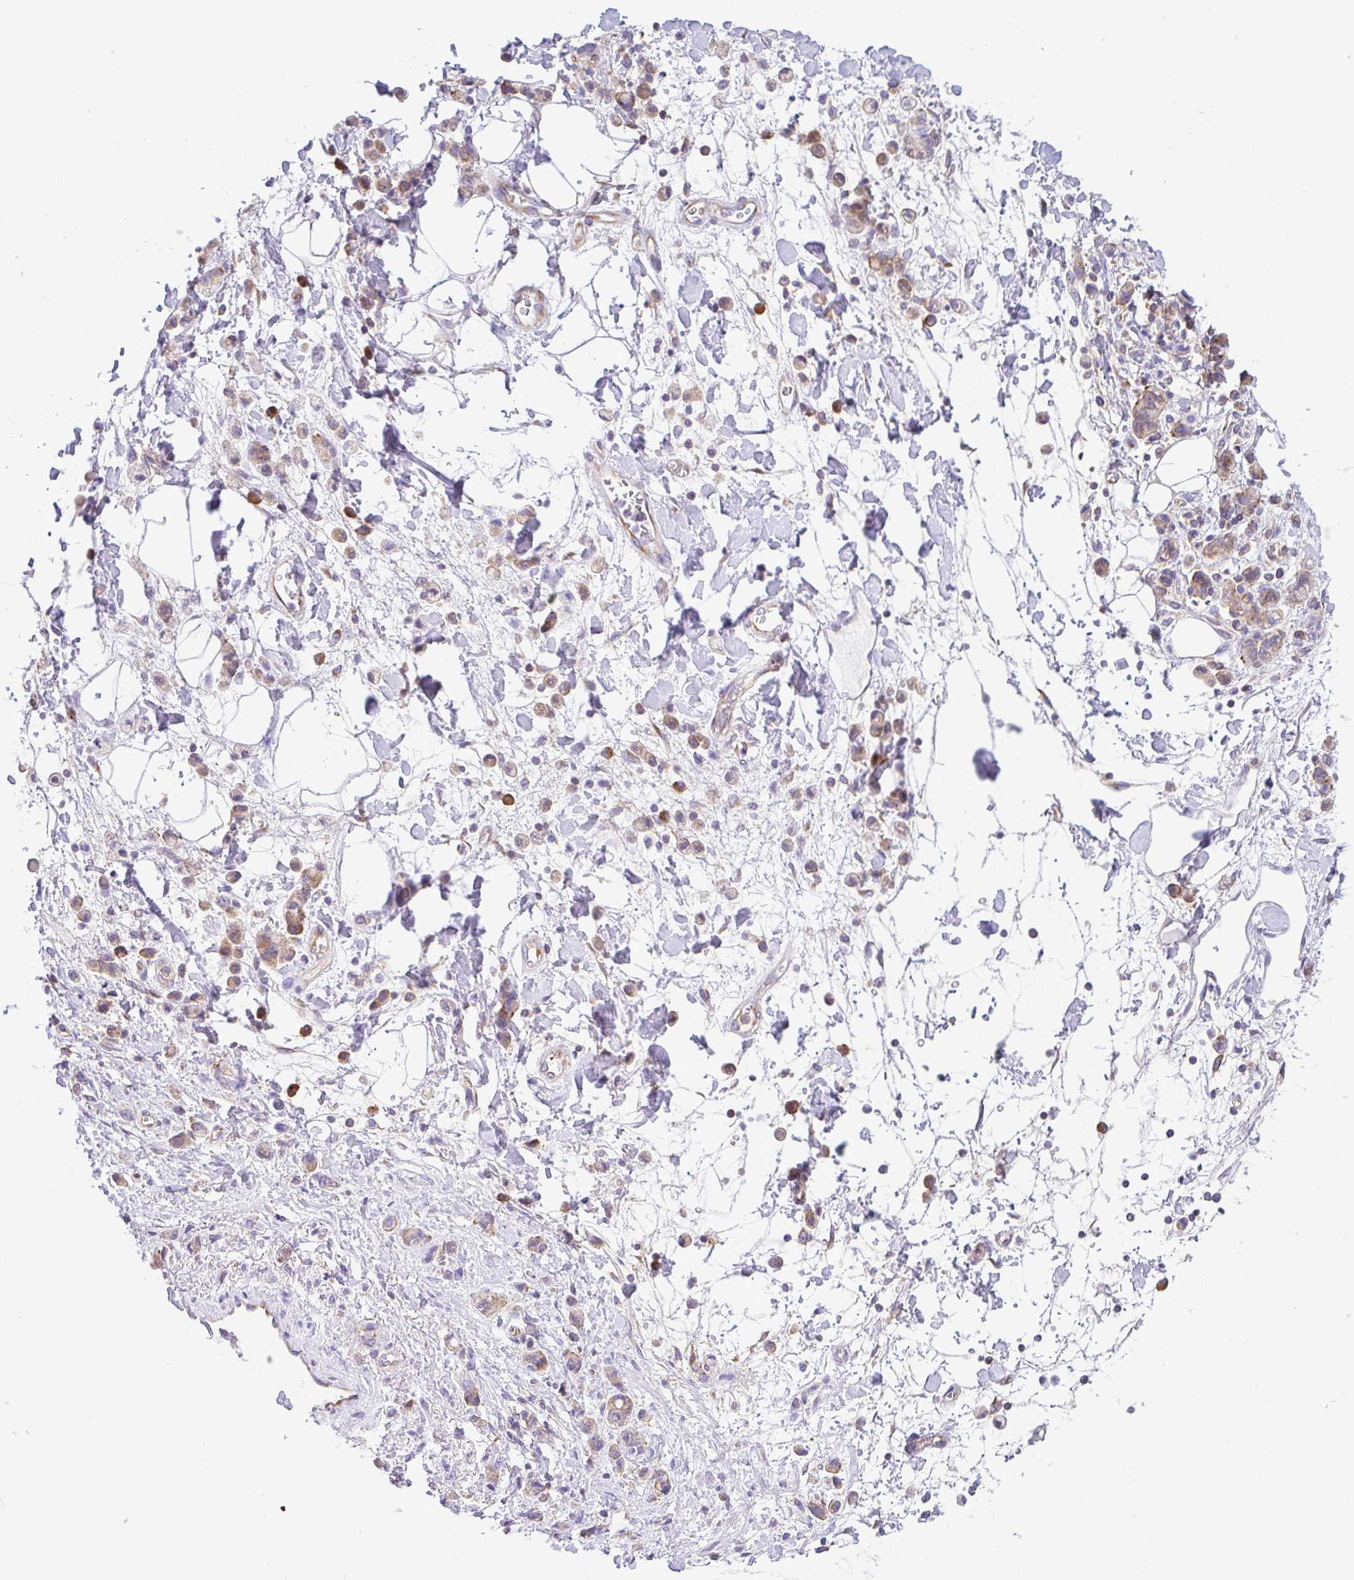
{"staining": {"intensity": "weak", "quantity": "25%-75%", "location": "cytoplasmic/membranous"}, "tissue": "stomach cancer", "cell_type": "Tumor cells", "image_type": "cancer", "snomed": [{"axis": "morphology", "description": "Adenocarcinoma, NOS"}, {"axis": "topography", "description": "Stomach"}], "caption": "Protein staining reveals weak cytoplasmic/membranous staining in about 25%-75% of tumor cells in stomach adenocarcinoma.", "gene": "GFPT2", "patient": {"sex": "male", "age": 77}}